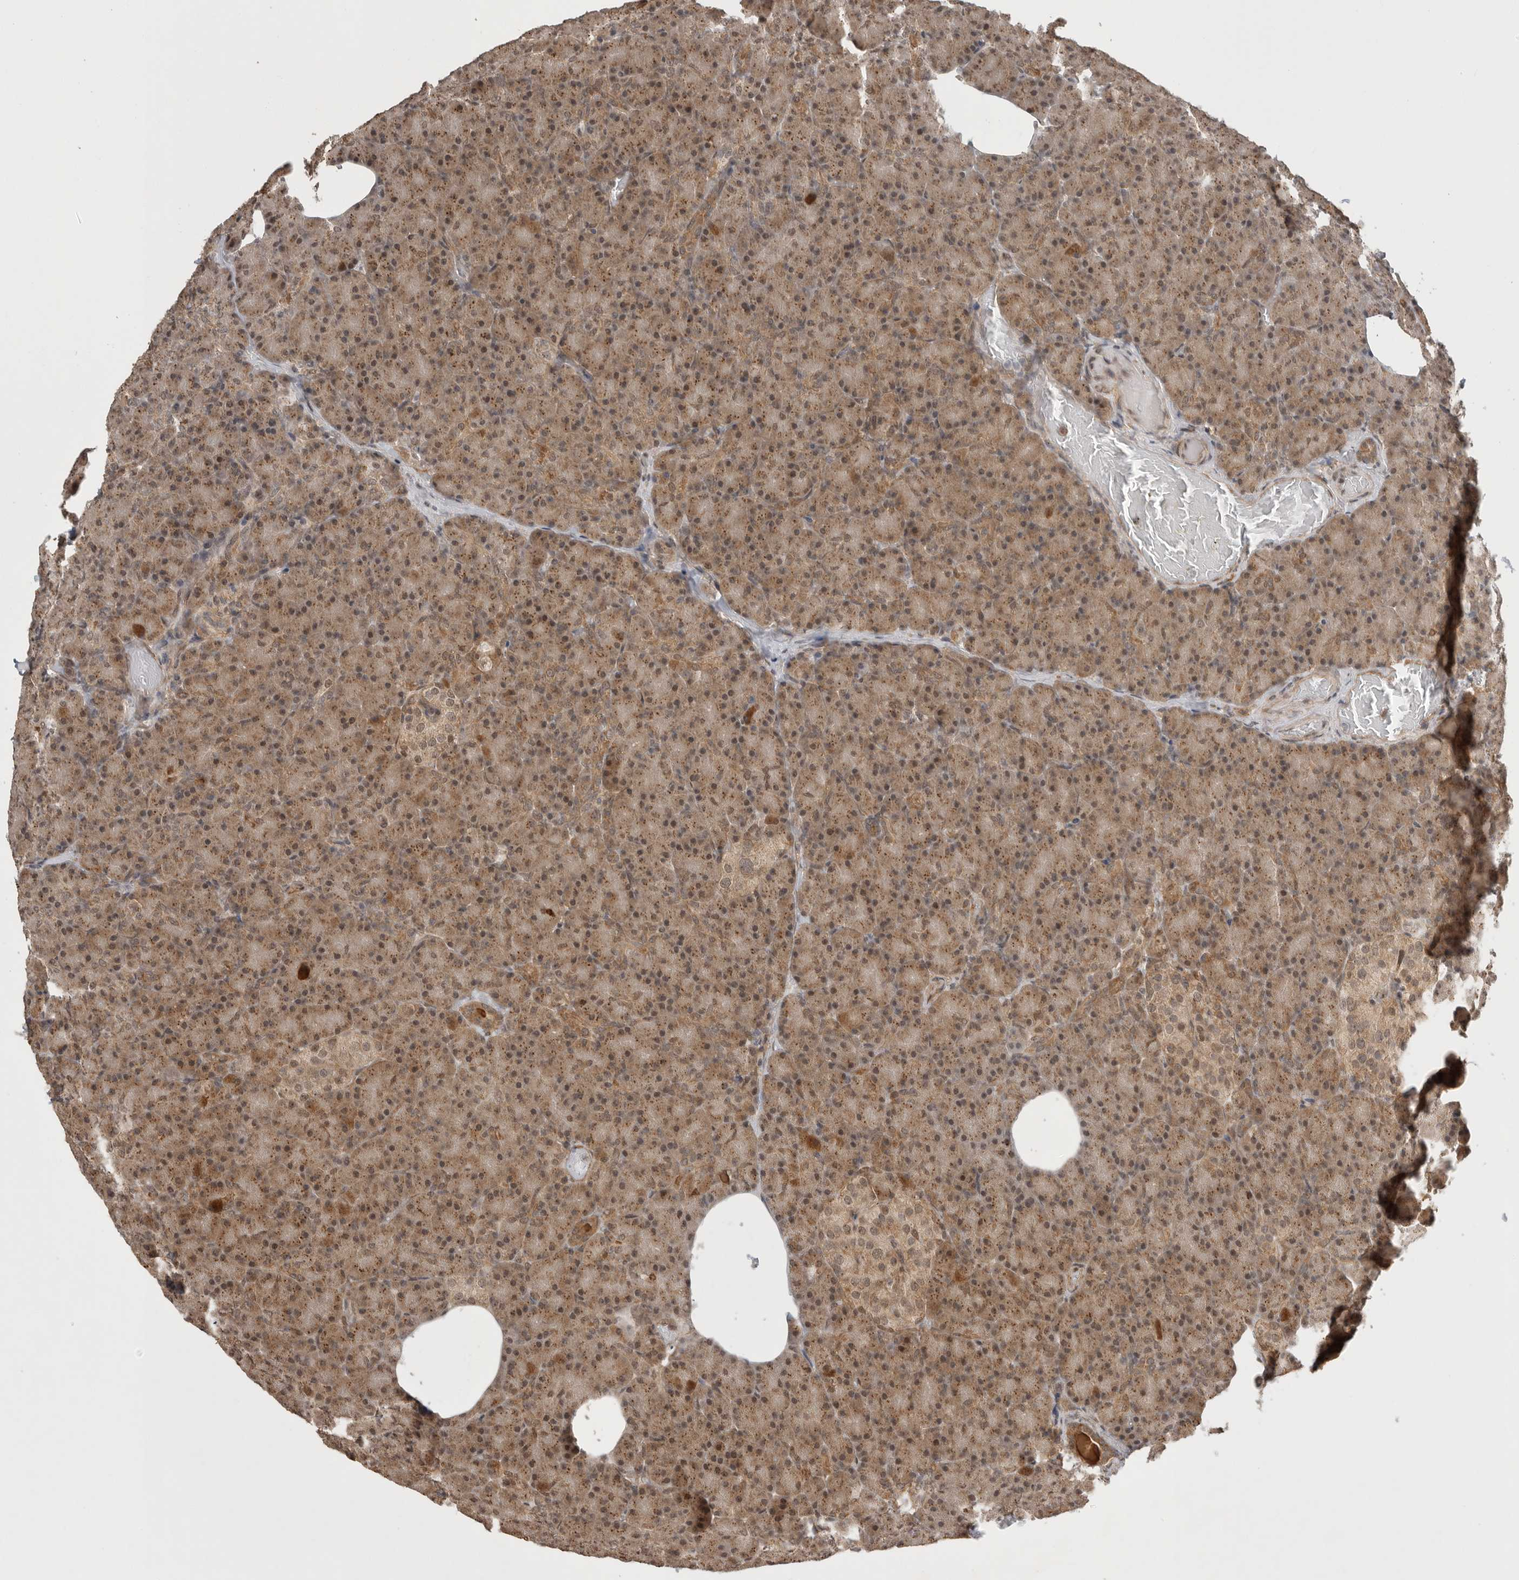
{"staining": {"intensity": "moderate", "quantity": ">75%", "location": "cytoplasmic/membranous"}, "tissue": "pancreas", "cell_type": "Exocrine glandular cells", "image_type": "normal", "snomed": [{"axis": "morphology", "description": "Normal tissue, NOS"}, {"axis": "topography", "description": "Pancreas"}], "caption": "Protein expression analysis of unremarkable human pancreas reveals moderate cytoplasmic/membranous expression in about >75% of exocrine glandular cells. (IHC, brightfield microscopy, high magnification).", "gene": "VPS50", "patient": {"sex": "female", "age": 43}}